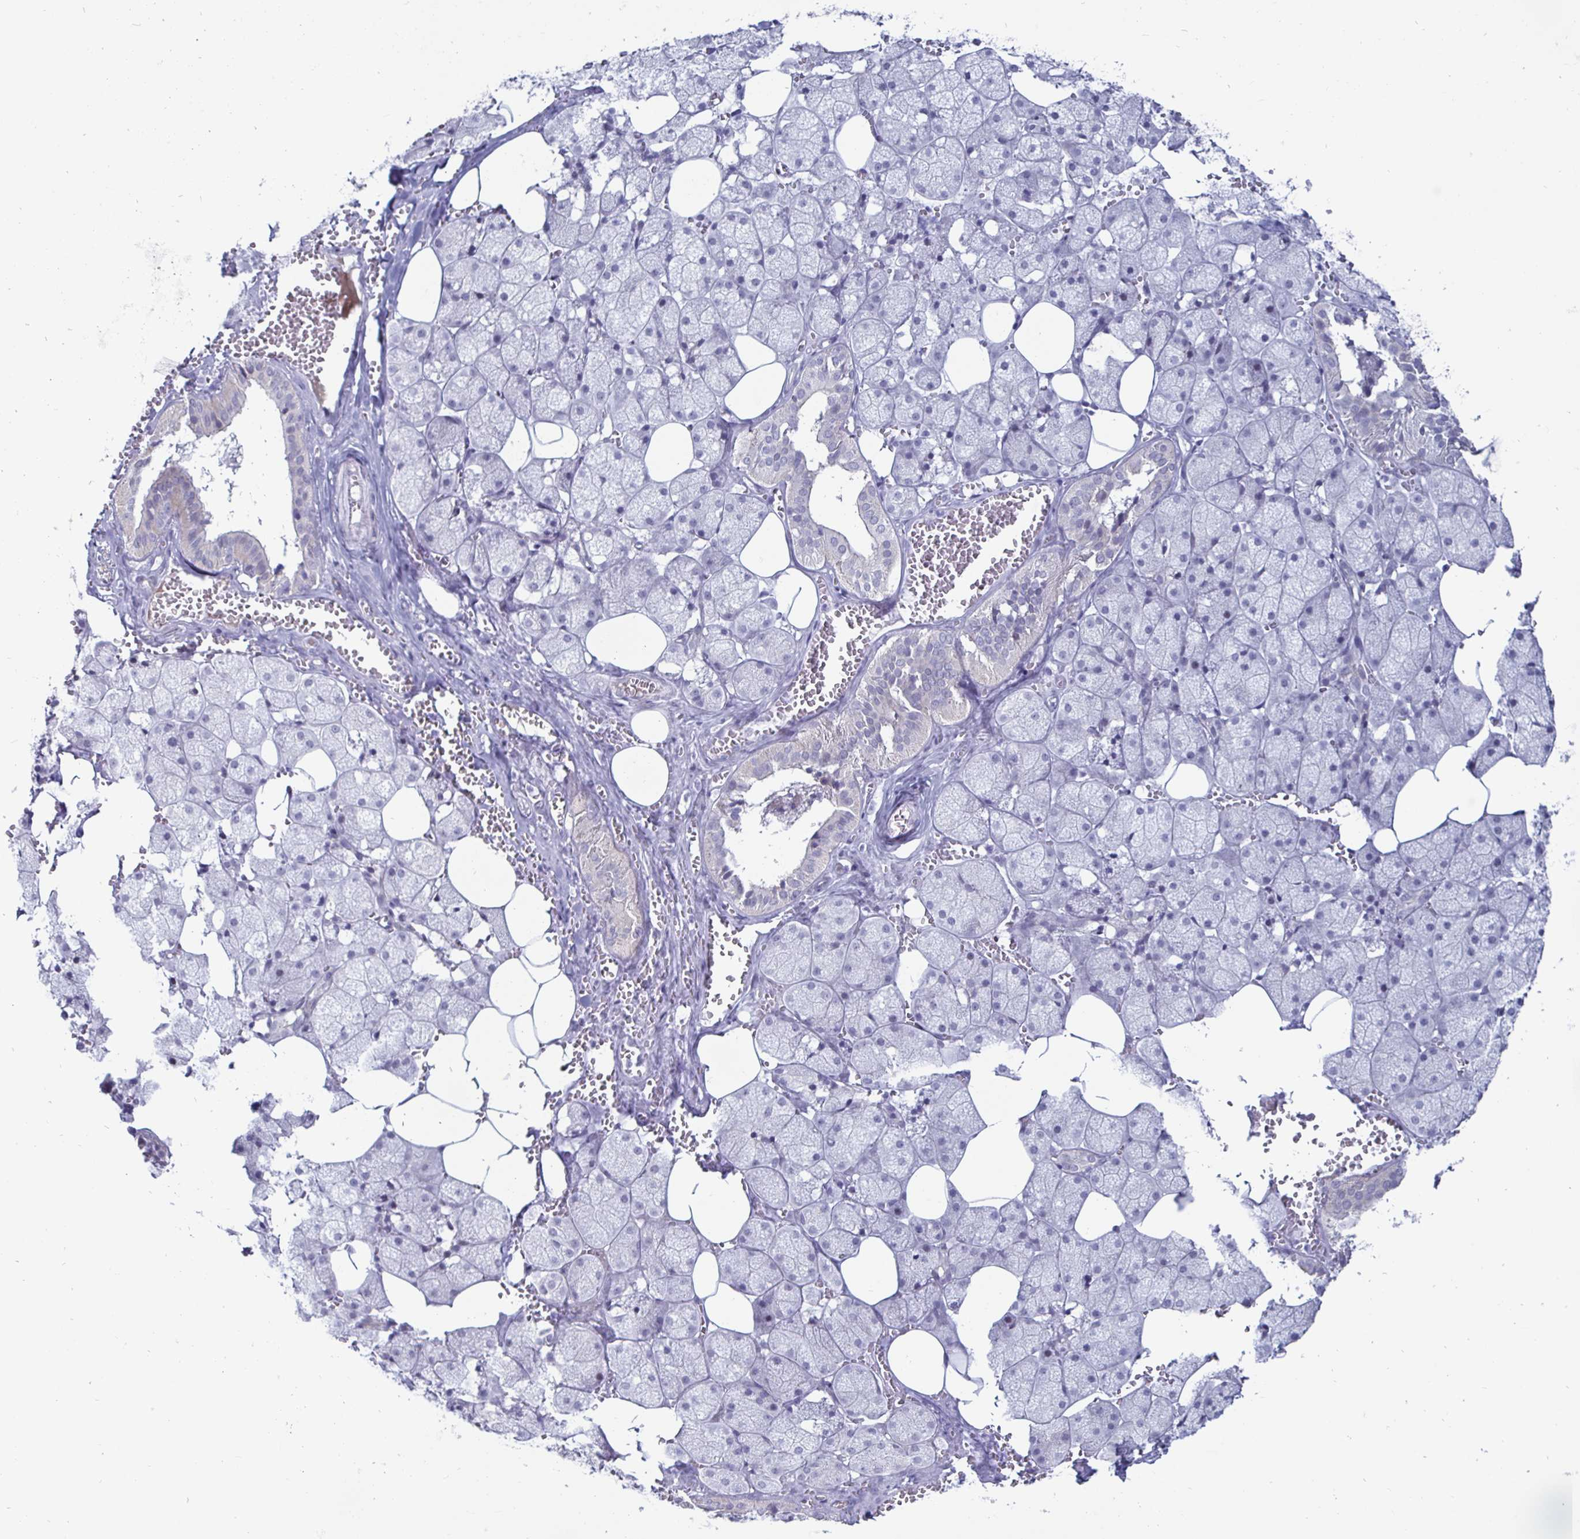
{"staining": {"intensity": "negative", "quantity": "none", "location": "none"}, "tissue": "salivary gland", "cell_type": "Glandular cells", "image_type": "normal", "snomed": [{"axis": "morphology", "description": "Normal tissue, NOS"}, {"axis": "topography", "description": "Salivary gland"}, {"axis": "topography", "description": "Peripheral nerve tissue"}], "caption": "This is an immunohistochemistry (IHC) image of benign salivary gland. There is no staining in glandular cells.", "gene": "OOSP2", "patient": {"sex": "male", "age": 38}}